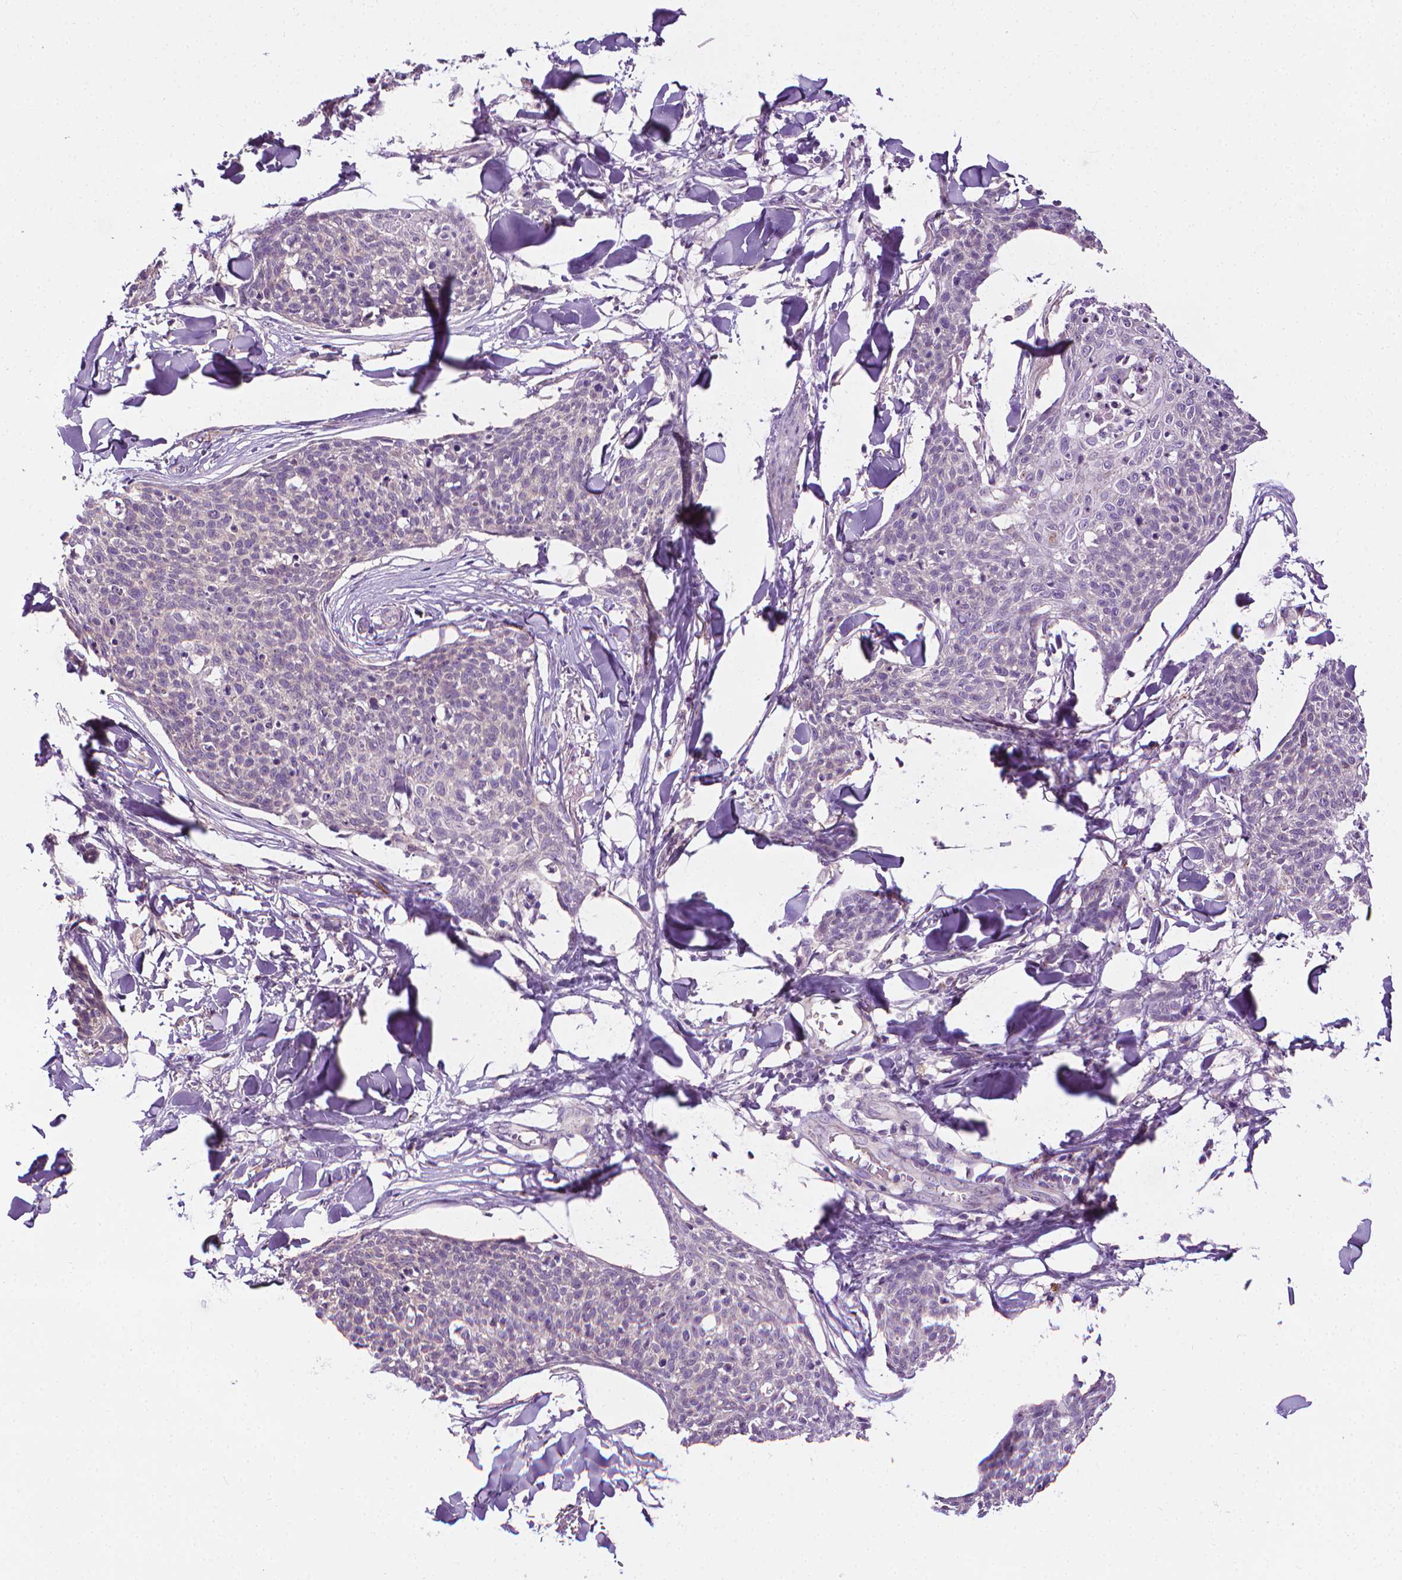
{"staining": {"intensity": "negative", "quantity": "none", "location": "none"}, "tissue": "skin cancer", "cell_type": "Tumor cells", "image_type": "cancer", "snomed": [{"axis": "morphology", "description": "Squamous cell carcinoma, NOS"}, {"axis": "topography", "description": "Skin"}, {"axis": "topography", "description": "Vulva"}], "caption": "High magnification brightfield microscopy of skin cancer stained with DAB (3,3'-diaminobenzidine) (brown) and counterstained with hematoxylin (blue): tumor cells show no significant expression.", "gene": "MCOLN3", "patient": {"sex": "female", "age": 75}}